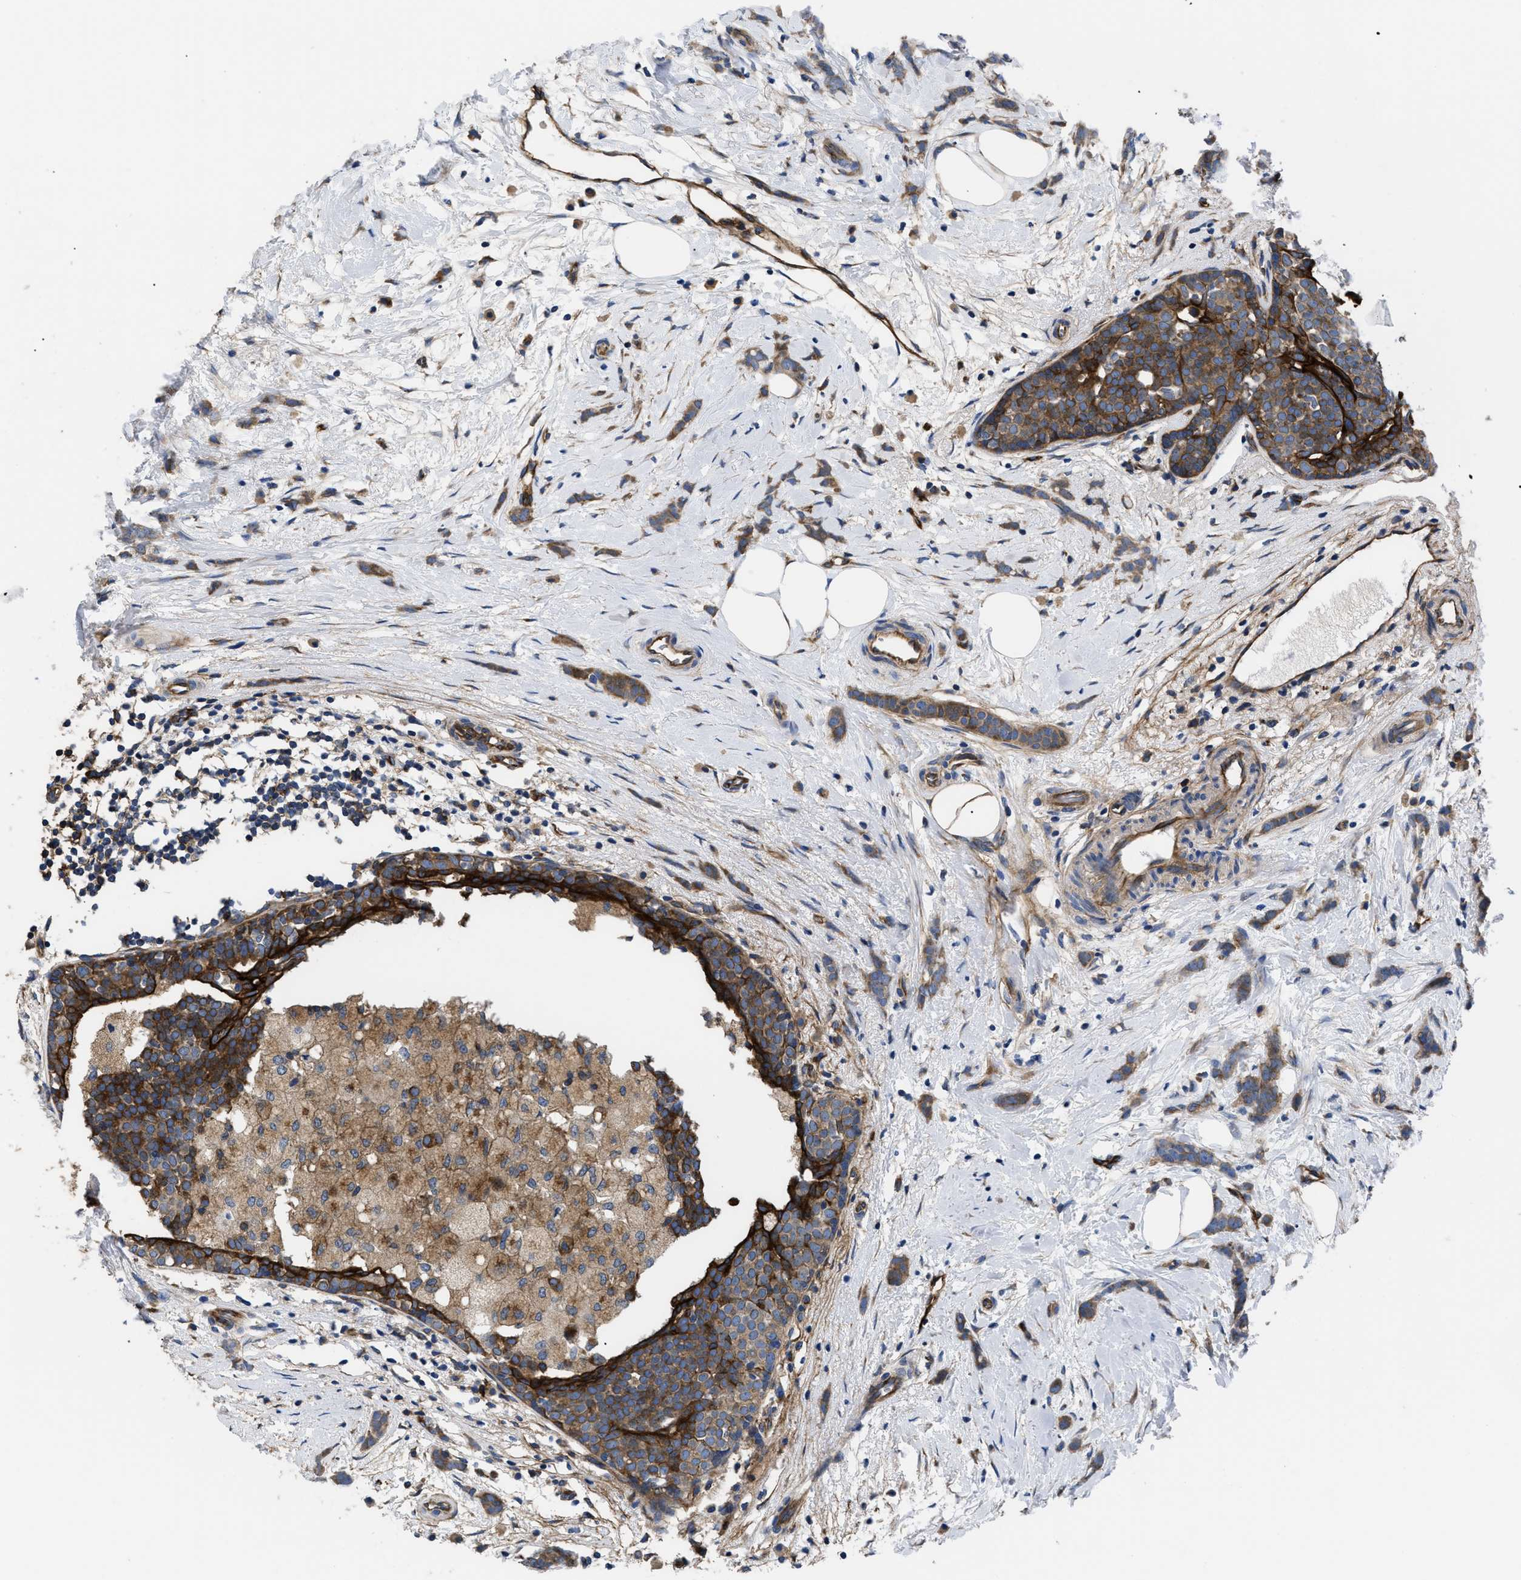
{"staining": {"intensity": "moderate", "quantity": ">75%", "location": "cytoplasmic/membranous"}, "tissue": "breast cancer", "cell_type": "Tumor cells", "image_type": "cancer", "snomed": [{"axis": "morphology", "description": "Lobular carcinoma, in situ"}, {"axis": "morphology", "description": "Lobular carcinoma"}, {"axis": "topography", "description": "Breast"}], "caption": "Protein expression analysis of breast cancer exhibits moderate cytoplasmic/membranous staining in about >75% of tumor cells.", "gene": "NT5E", "patient": {"sex": "female", "age": 41}}